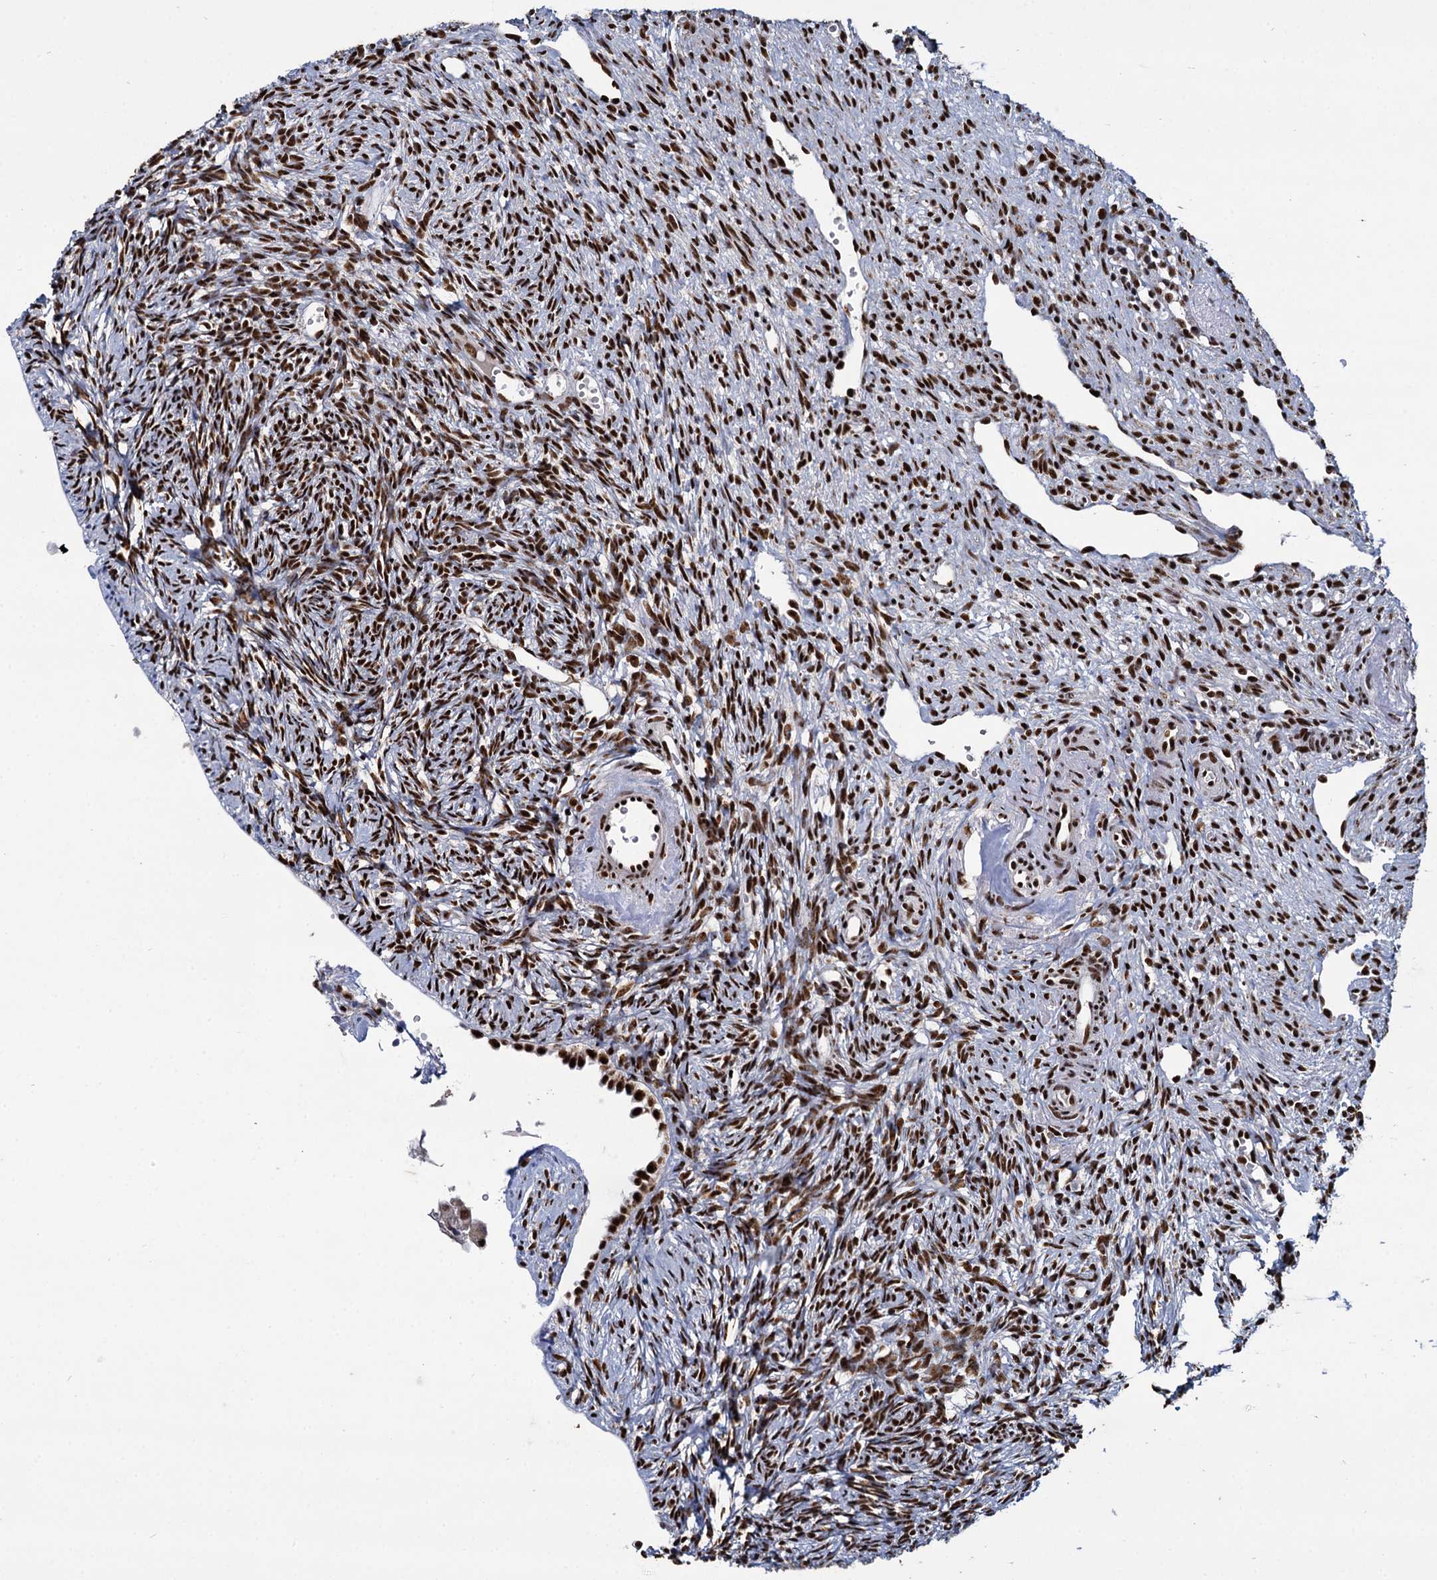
{"staining": {"intensity": "strong", "quantity": "25%-75%", "location": "nuclear"}, "tissue": "ovary", "cell_type": "Ovarian stroma cells", "image_type": "normal", "snomed": [{"axis": "morphology", "description": "Normal tissue, NOS"}, {"axis": "topography", "description": "Ovary"}], "caption": "DAB (3,3'-diaminobenzidine) immunohistochemical staining of benign ovary shows strong nuclear protein staining in approximately 25%-75% of ovarian stroma cells.", "gene": "RPUSD4", "patient": {"sex": "female", "age": 51}}